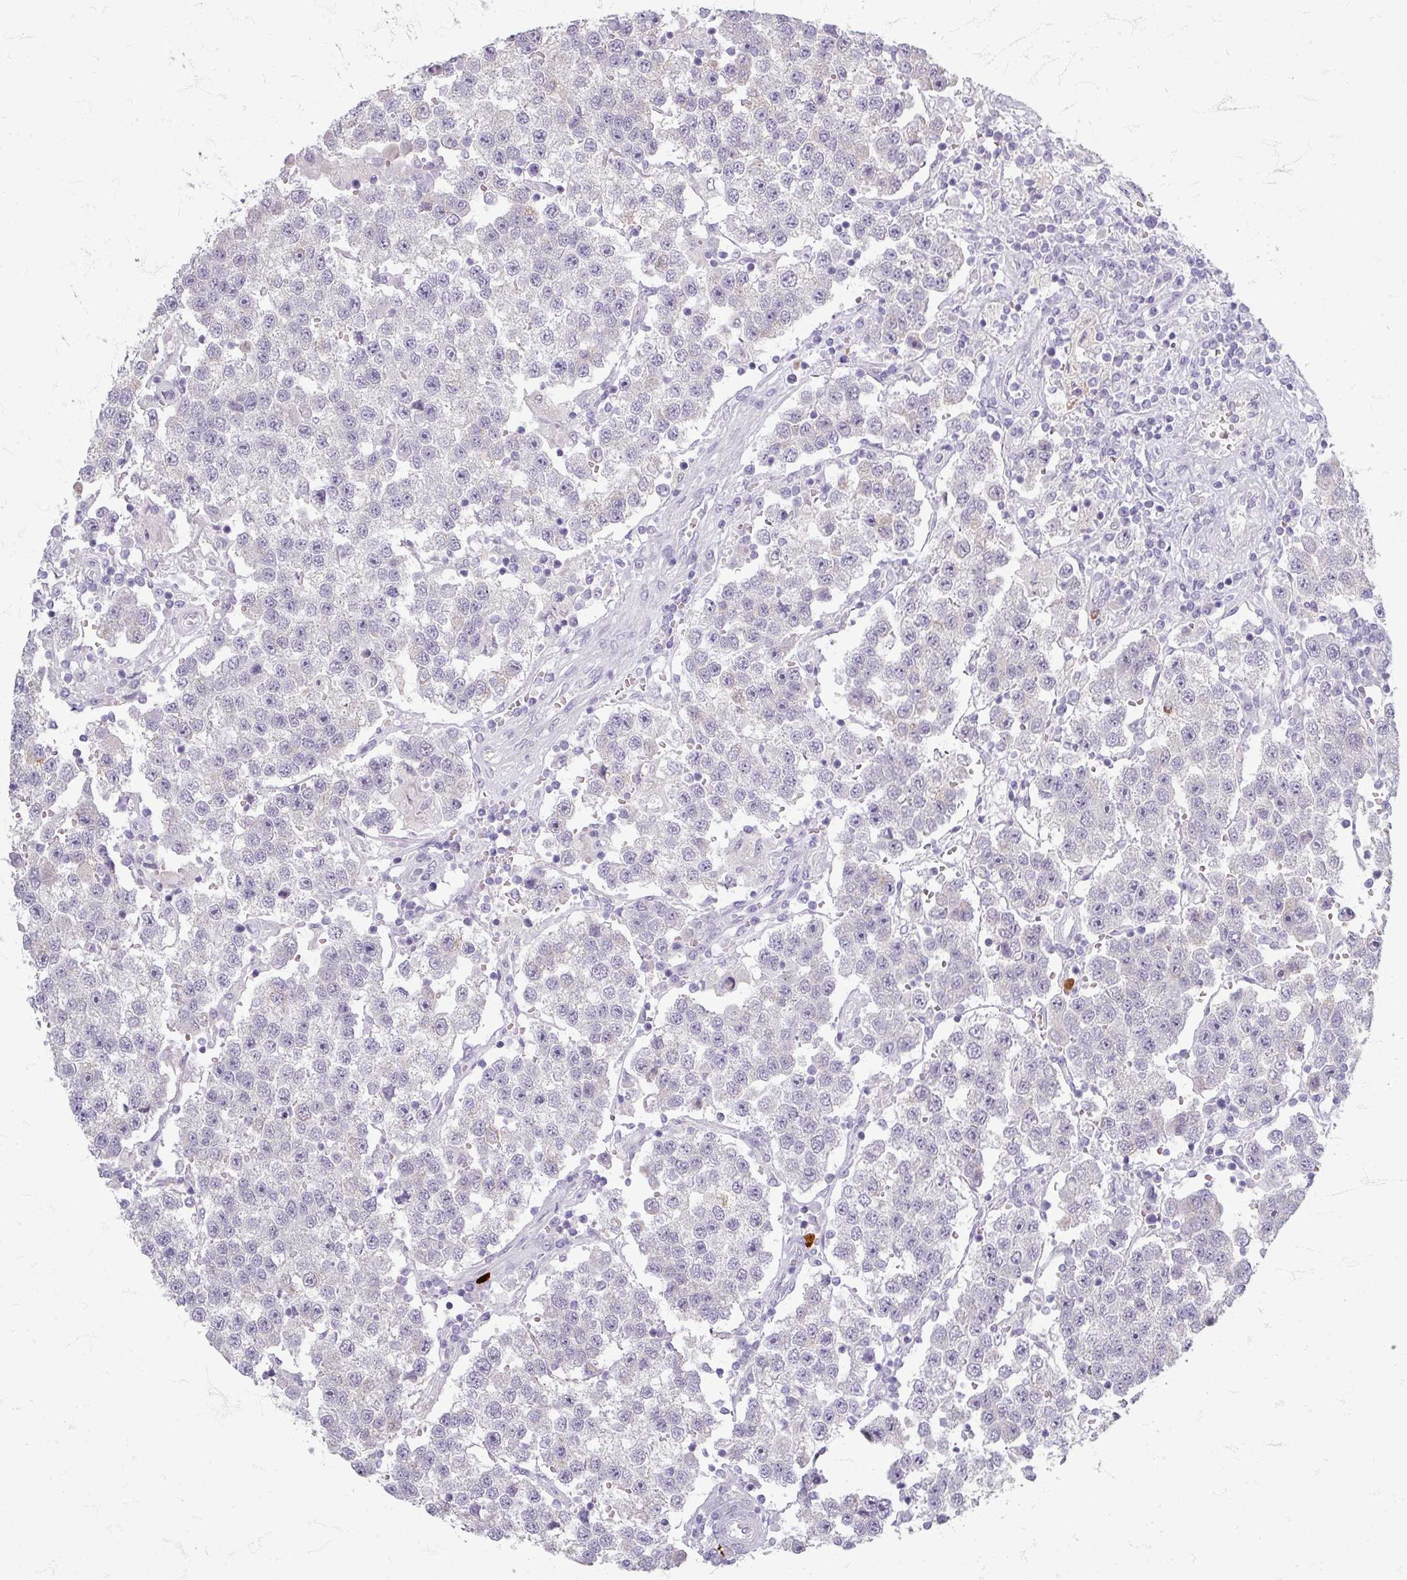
{"staining": {"intensity": "negative", "quantity": "none", "location": "none"}, "tissue": "testis cancer", "cell_type": "Tumor cells", "image_type": "cancer", "snomed": [{"axis": "morphology", "description": "Seminoma, NOS"}, {"axis": "topography", "description": "Testis"}], "caption": "There is no significant expression in tumor cells of testis cancer.", "gene": "ZNF878", "patient": {"sex": "male", "age": 37}}